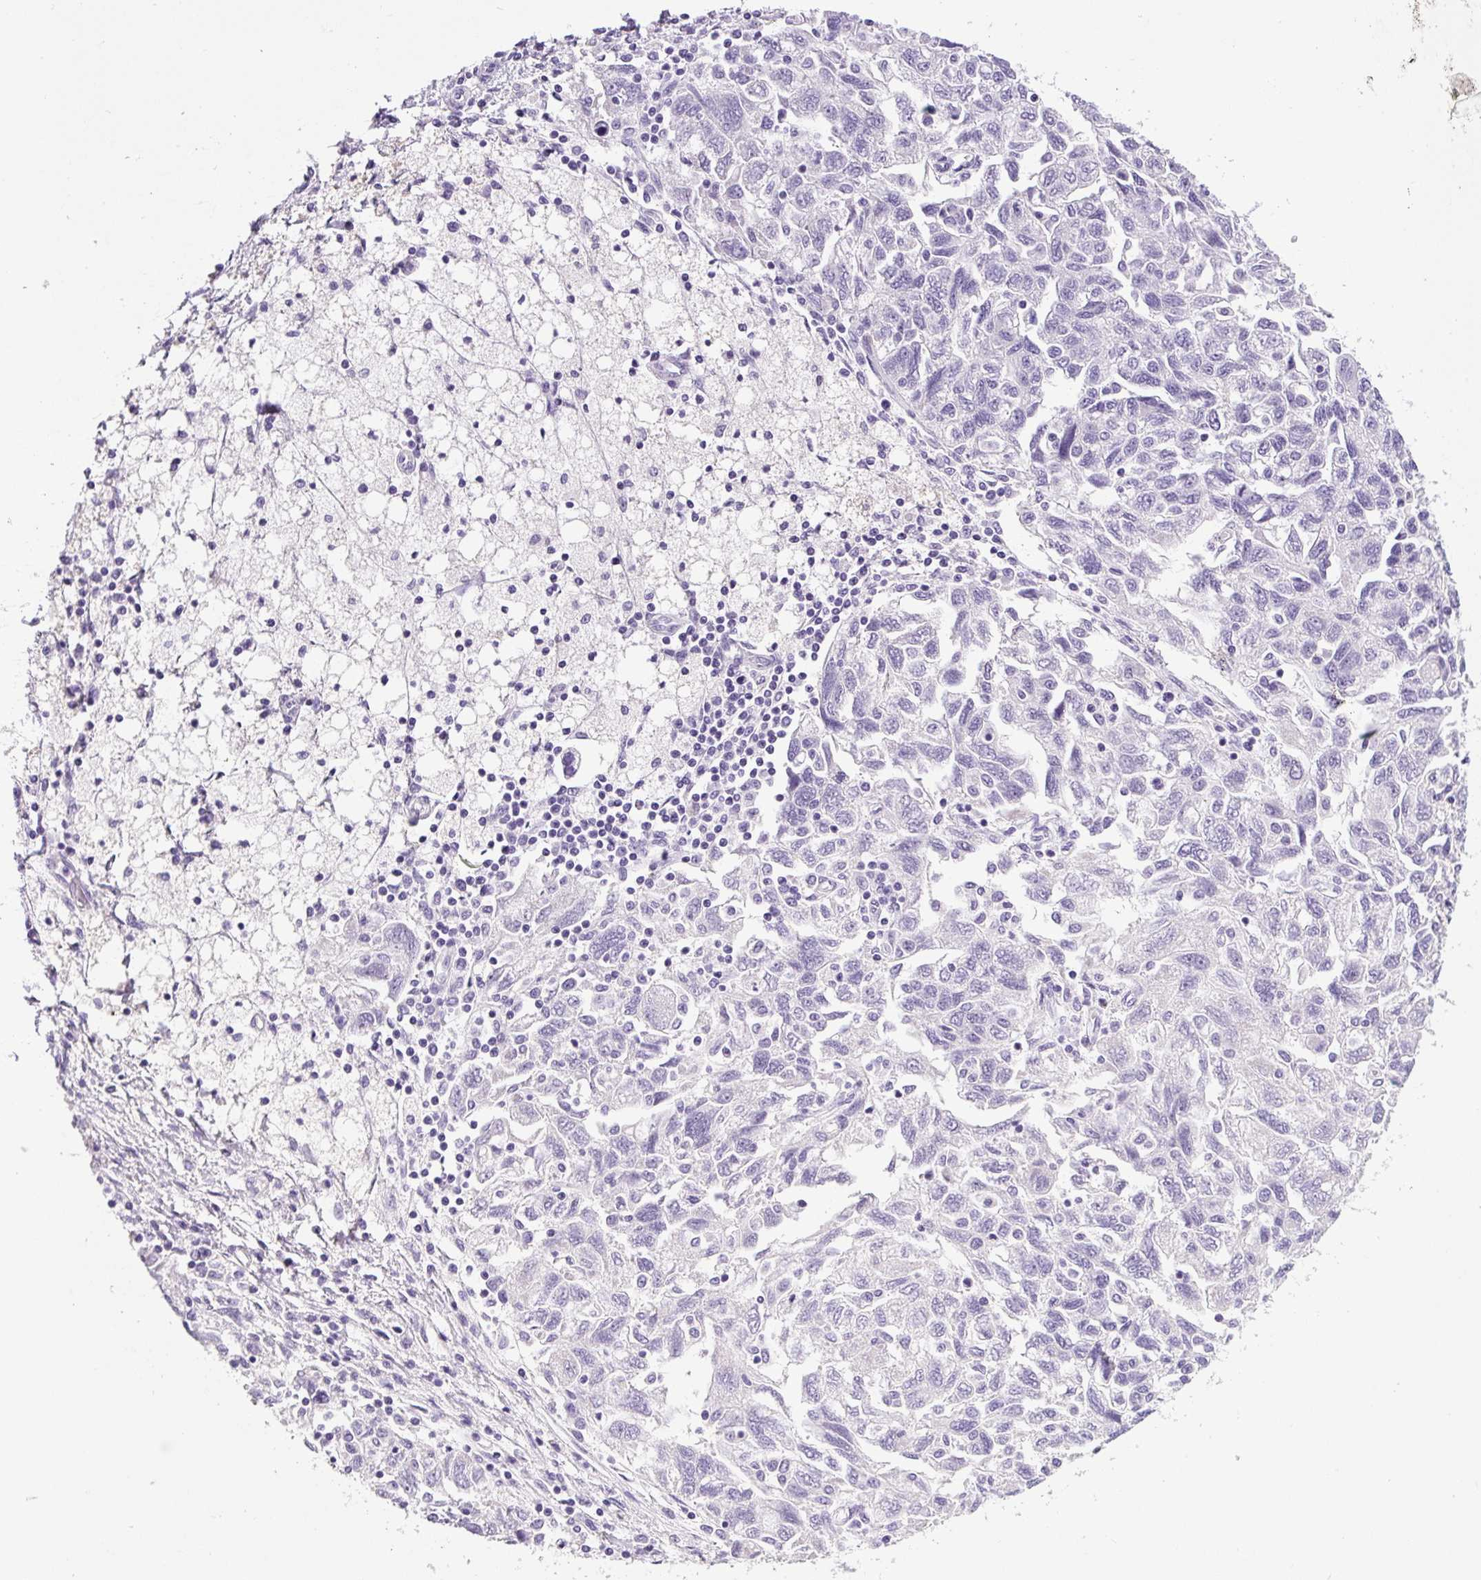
{"staining": {"intensity": "negative", "quantity": "none", "location": "none"}, "tissue": "ovarian cancer", "cell_type": "Tumor cells", "image_type": "cancer", "snomed": [{"axis": "morphology", "description": "Carcinoma, NOS"}, {"axis": "morphology", "description": "Cystadenocarcinoma, serous, NOS"}, {"axis": "topography", "description": "Ovary"}], "caption": "Ovarian cancer was stained to show a protein in brown. There is no significant positivity in tumor cells.", "gene": "CHGA", "patient": {"sex": "female", "age": 69}}